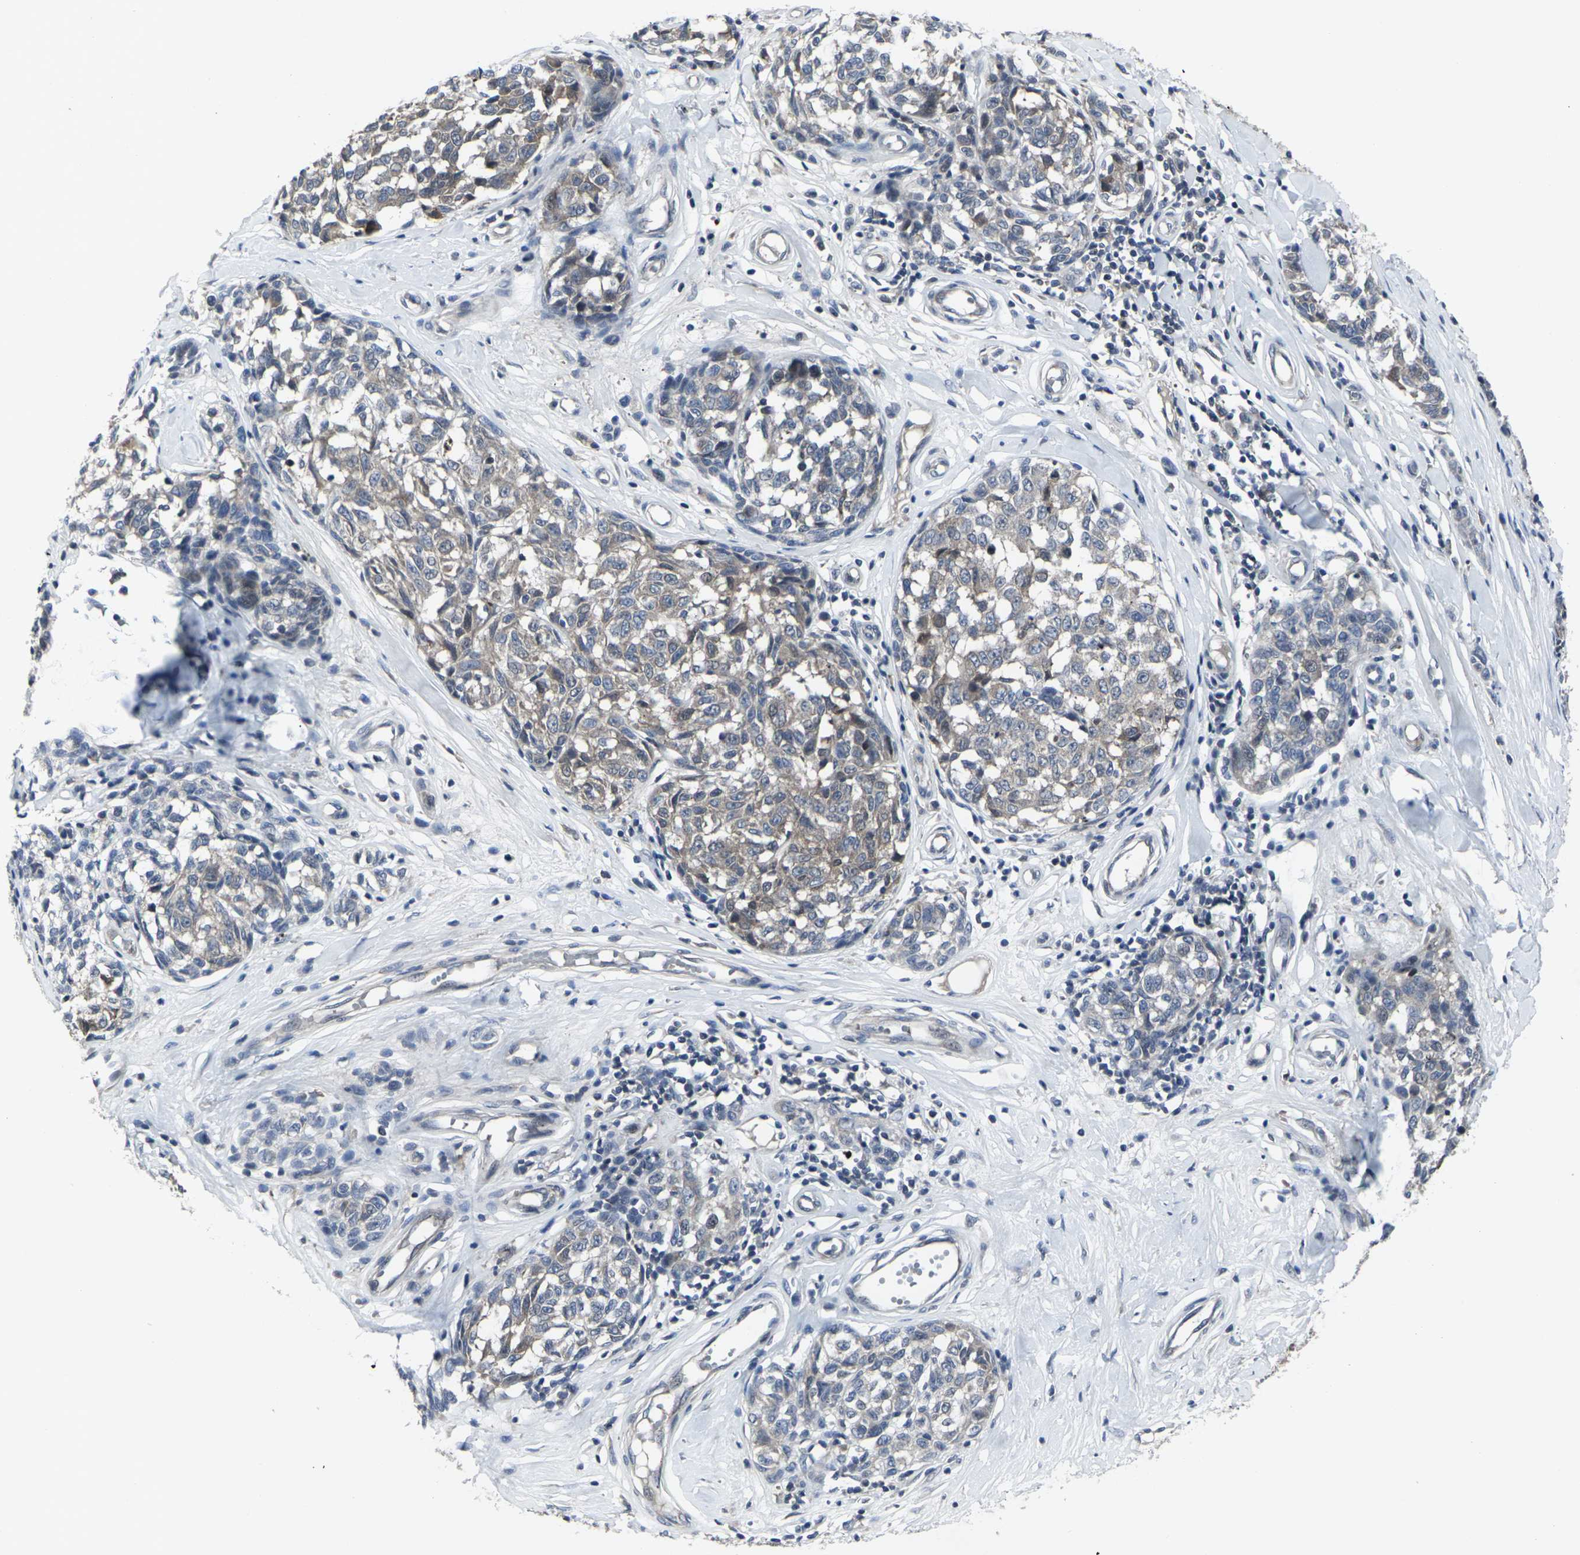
{"staining": {"intensity": "weak", "quantity": "25%-75%", "location": "cytoplasmic/membranous"}, "tissue": "melanoma", "cell_type": "Tumor cells", "image_type": "cancer", "snomed": [{"axis": "morphology", "description": "Malignant melanoma, NOS"}, {"axis": "topography", "description": "Skin"}], "caption": "IHC micrograph of neoplastic tissue: melanoma stained using immunohistochemistry (IHC) reveals low levels of weak protein expression localized specifically in the cytoplasmic/membranous of tumor cells, appearing as a cytoplasmic/membranous brown color.", "gene": "HPRT1", "patient": {"sex": "female", "age": 64}}